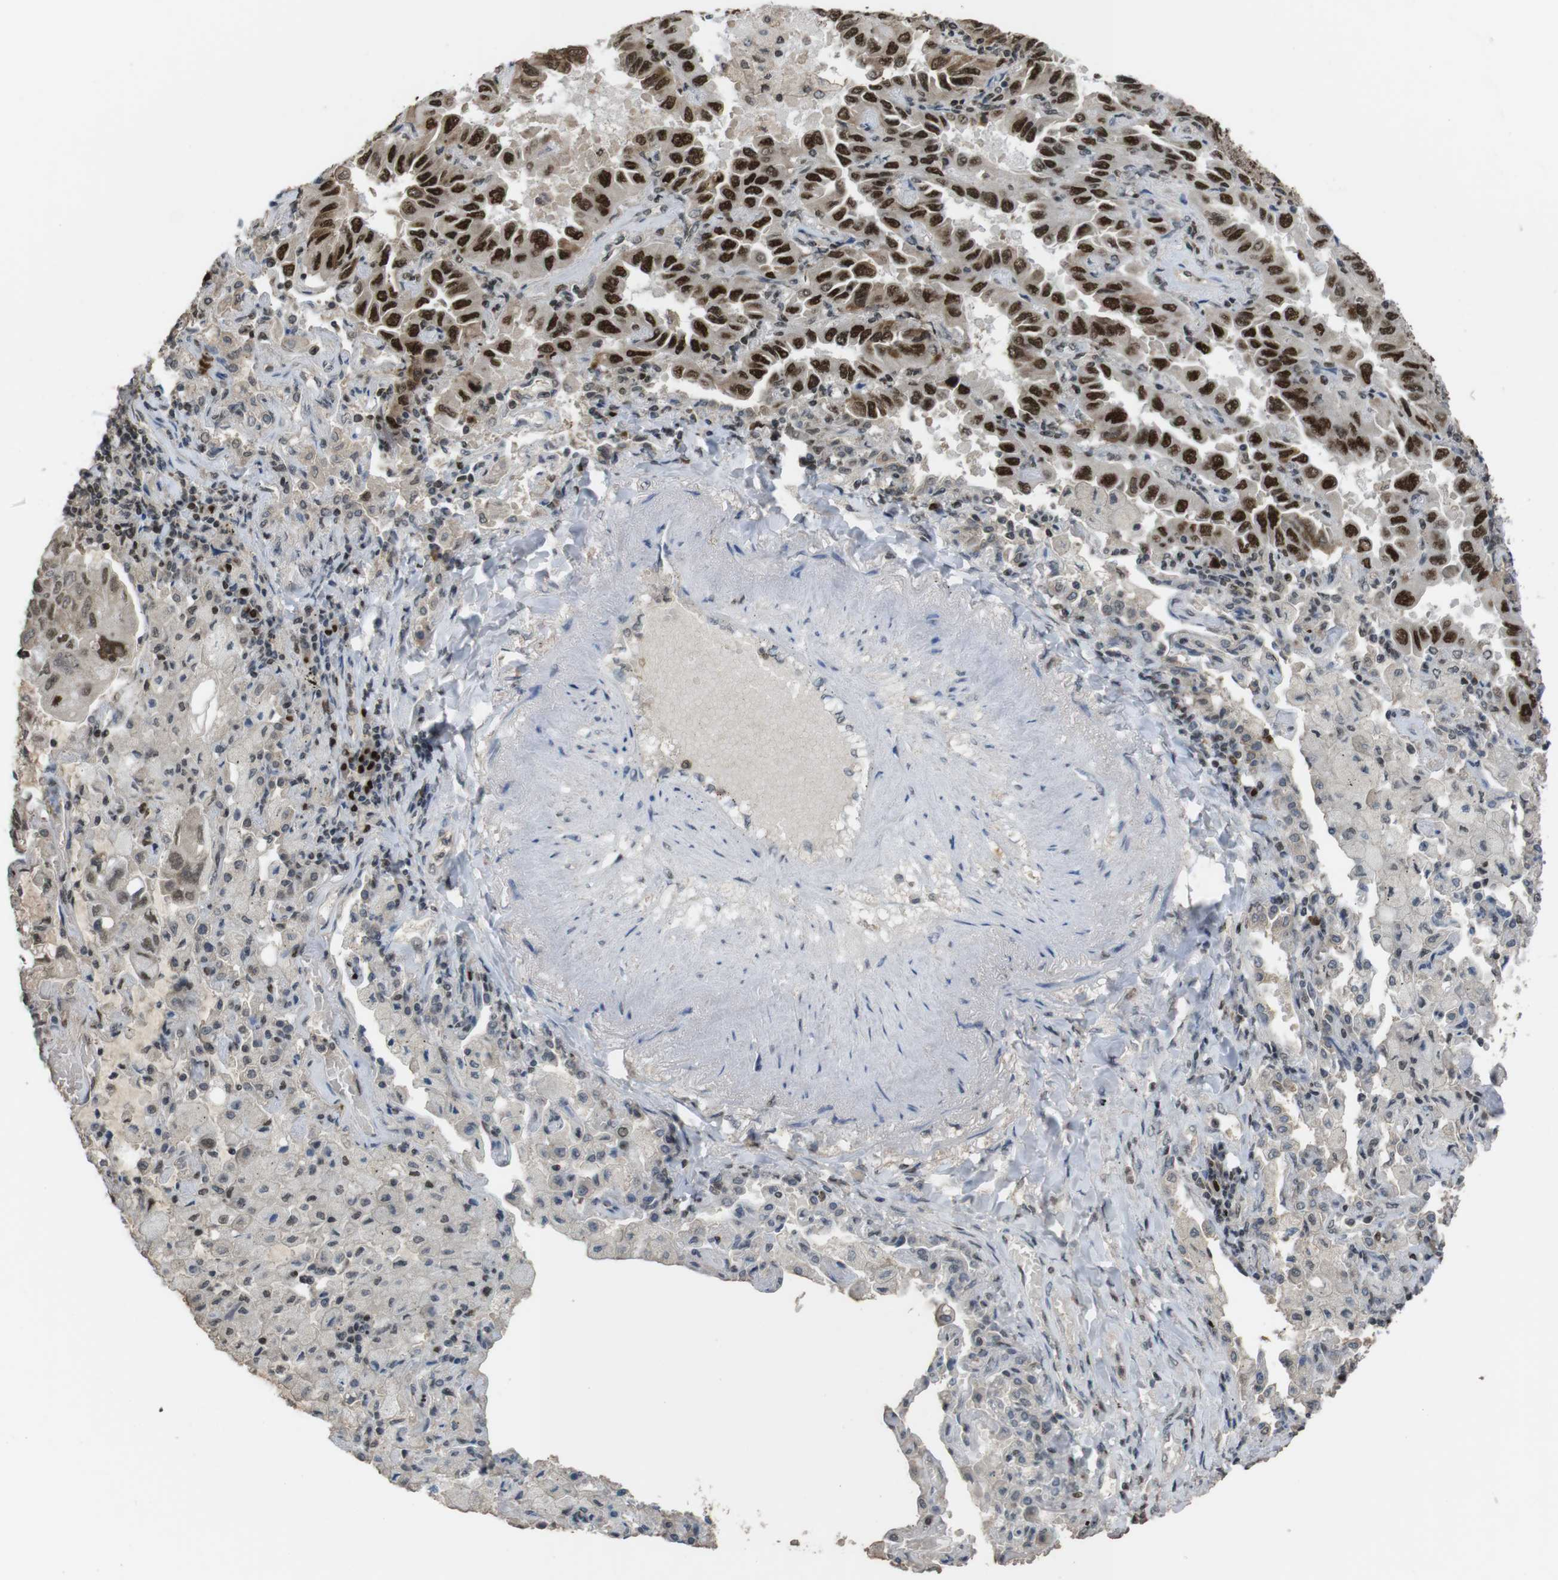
{"staining": {"intensity": "strong", "quantity": ">75%", "location": "nuclear"}, "tissue": "lung cancer", "cell_type": "Tumor cells", "image_type": "cancer", "snomed": [{"axis": "morphology", "description": "Adenocarcinoma, NOS"}, {"axis": "topography", "description": "Lung"}], "caption": "Lung cancer (adenocarcinoma) stained with a brown dye demonstrates strong nuclear positive expression in about >75% of tumor cells.", "gene": "SUB1", "patient": {"sex": "male", "age": 64}}